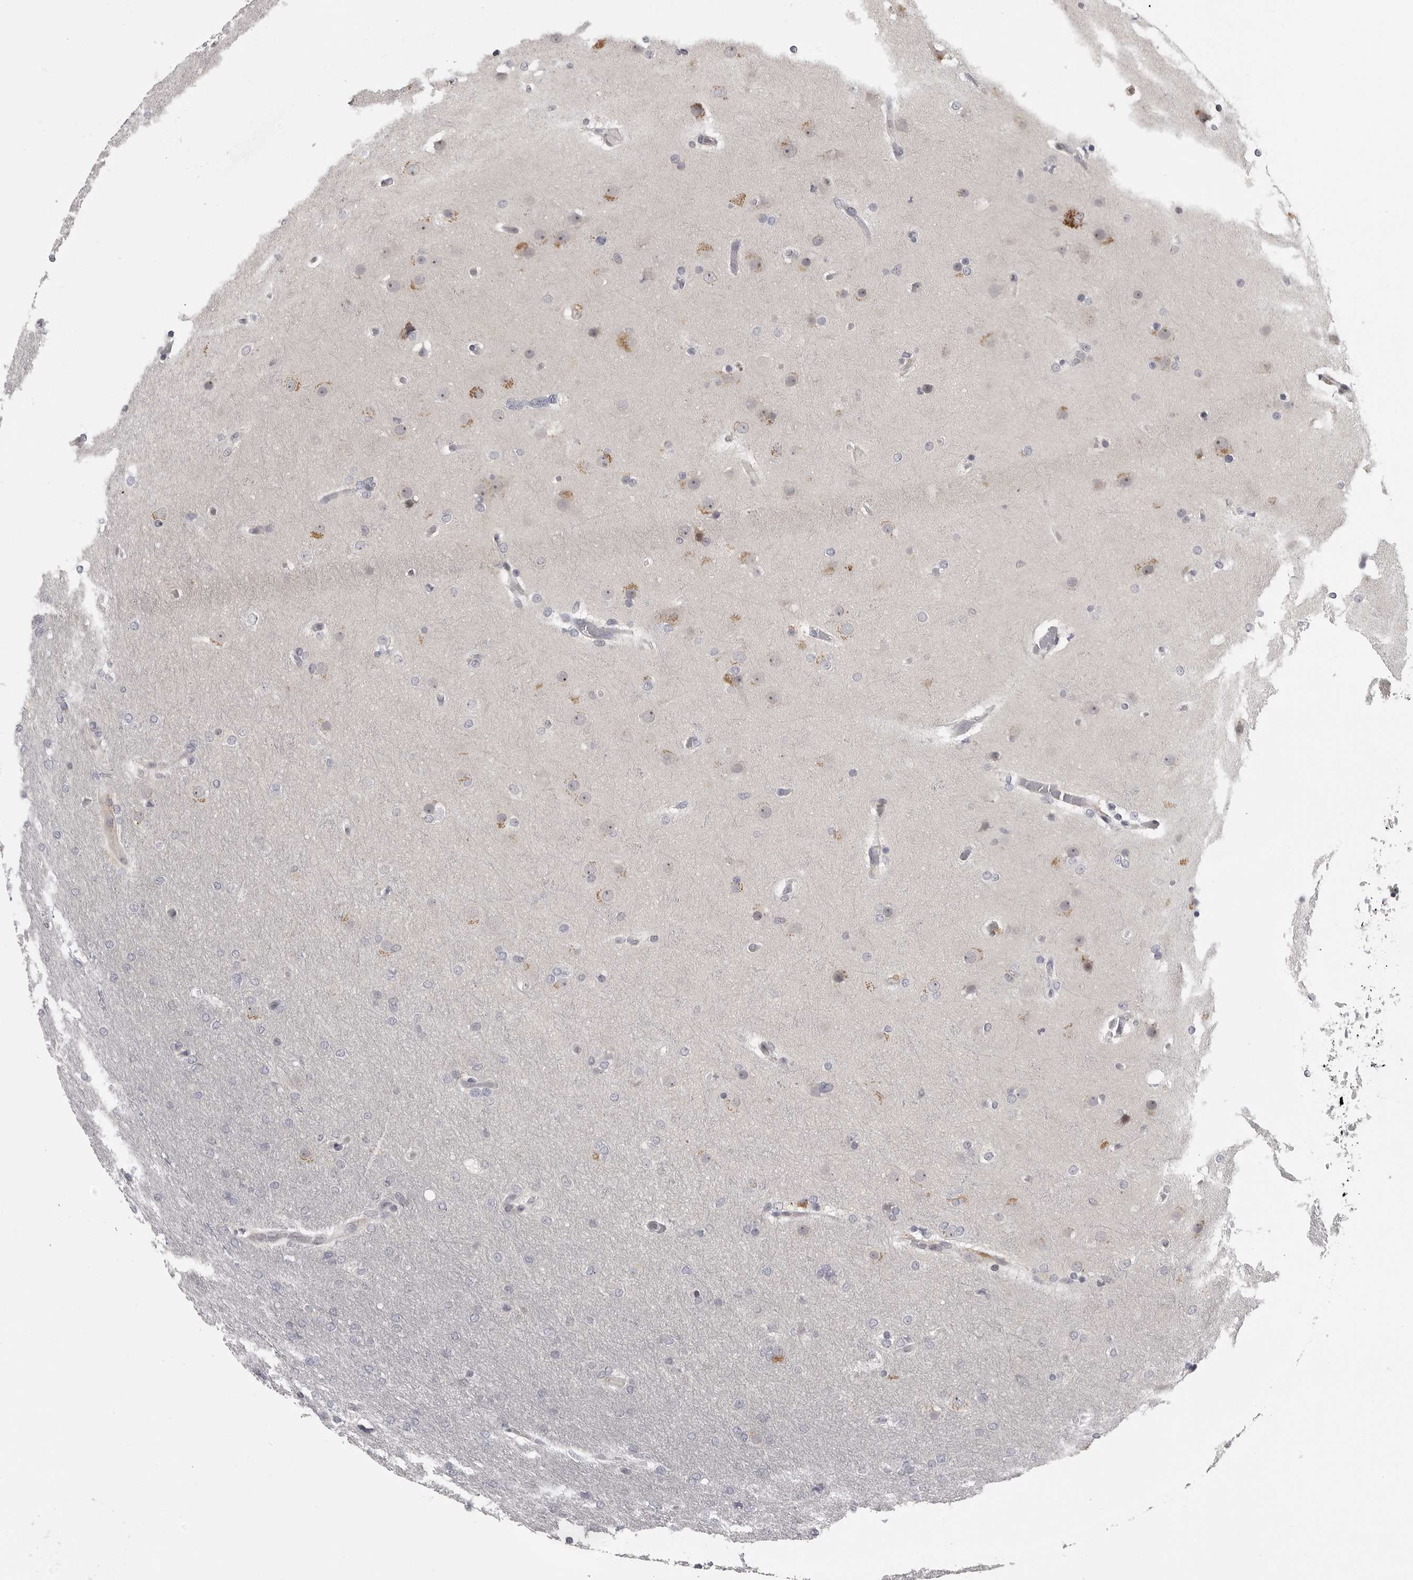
{"staining": {"intensity": "negative", "quantity": "none", "location": "none"}, "tissue": "glioma", "cell_type": "Tumor cells", "image_type": "cancer", "snomed": [{"axis": "morphology", "description": "Glioma, malignant, High grade"}, {"axis": "topography", "description": "Cerebral cortex"}], "caption": "The photomicrograph displays no staining of tumor cells in glioma.", "gene": "UROD", "patient": {"sex": "female", "age": 36}}